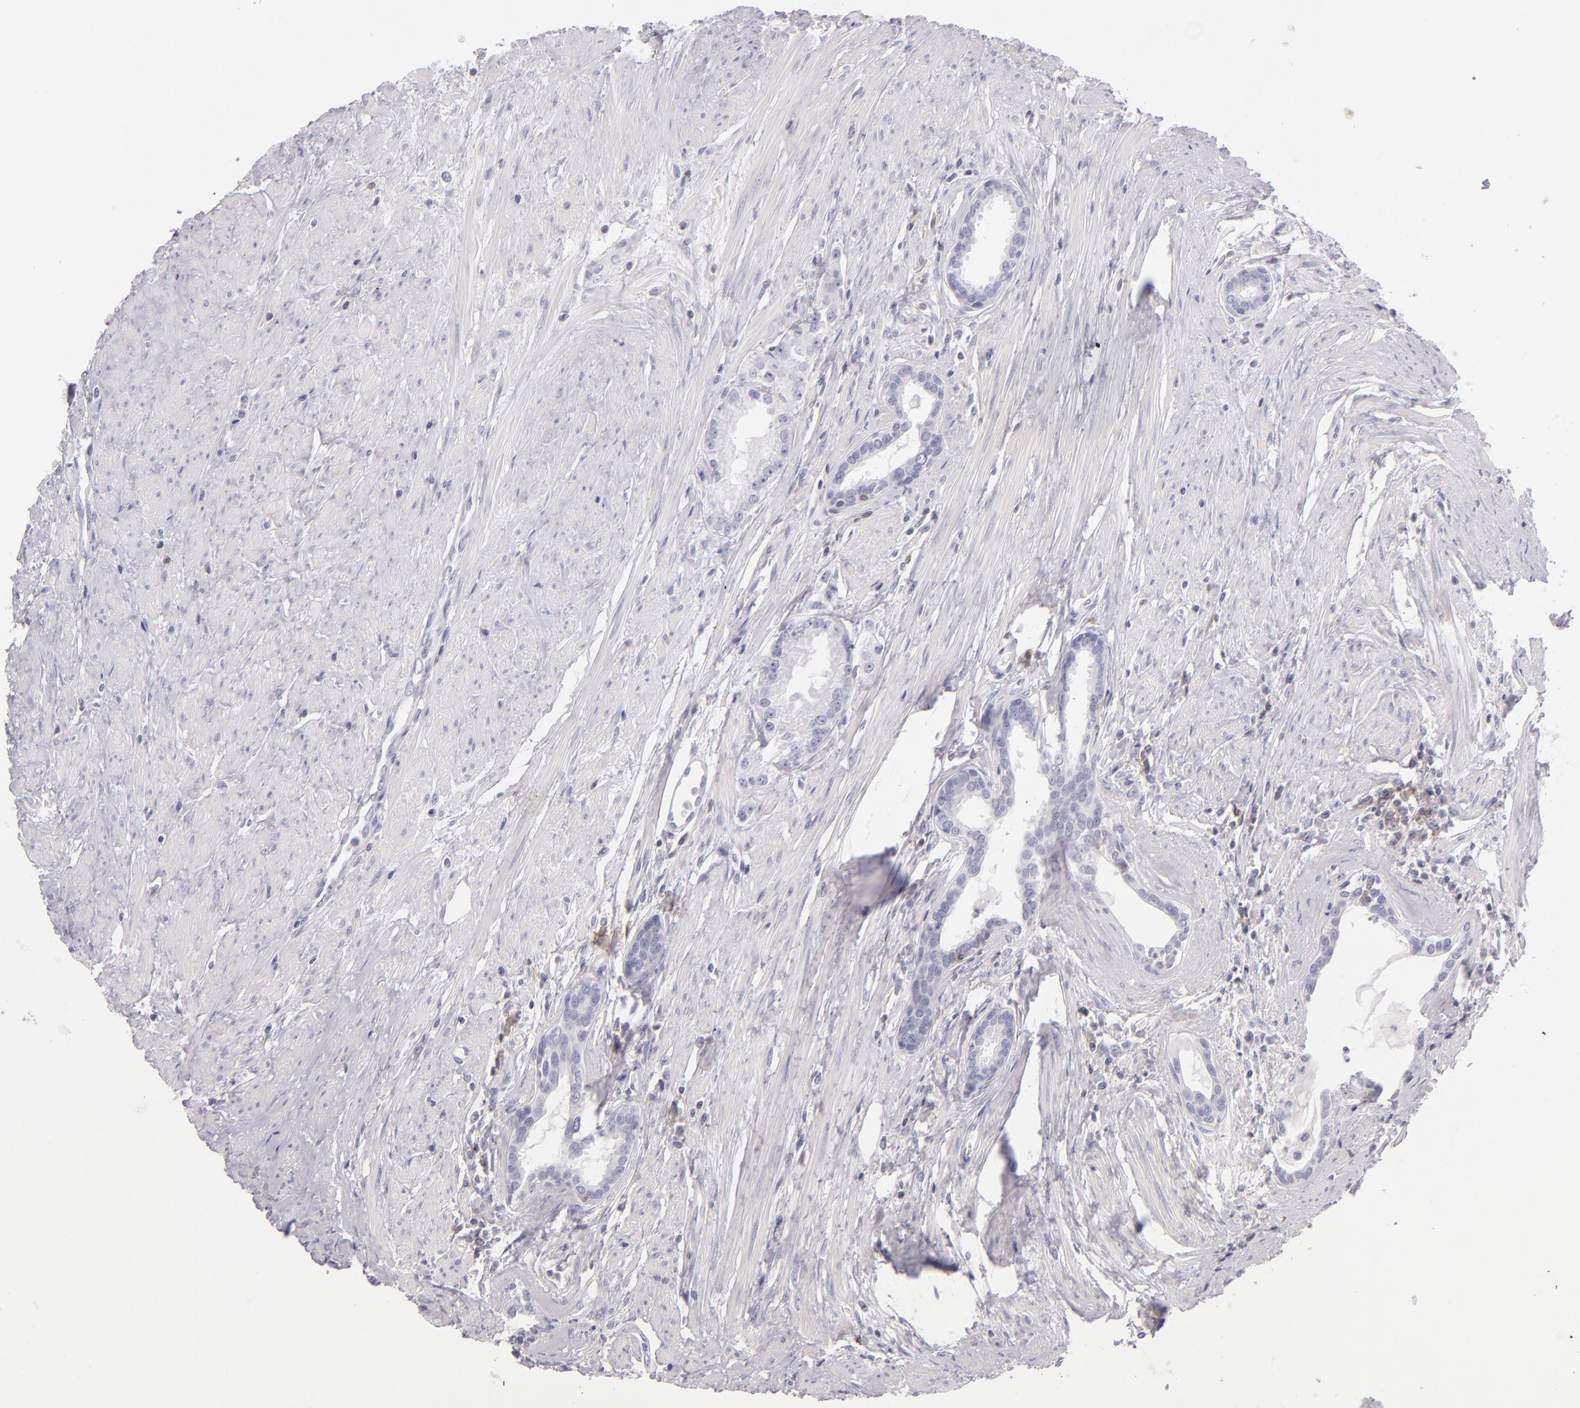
{"staining": {"intensity": "negative", "quantity": "none", "location": "none"}, "tissue": "prostate cancer", "cell_type": "Tumor cells", "image_type": "cancer", "snomed": [{"axis": "morphology", "description": "Adenocarcinoma, Medium grade"}, {"axis": "topography", "description": "Prostate"}], "caption": "A high-resolution photomicrograph shows immunohistochemistry staining of medium-grade adenocarcinoma (prostate), which reveals no significant positivity in tumor cells.", "gene": "CD48", "patient": {"sex": "male", "age": 72}}